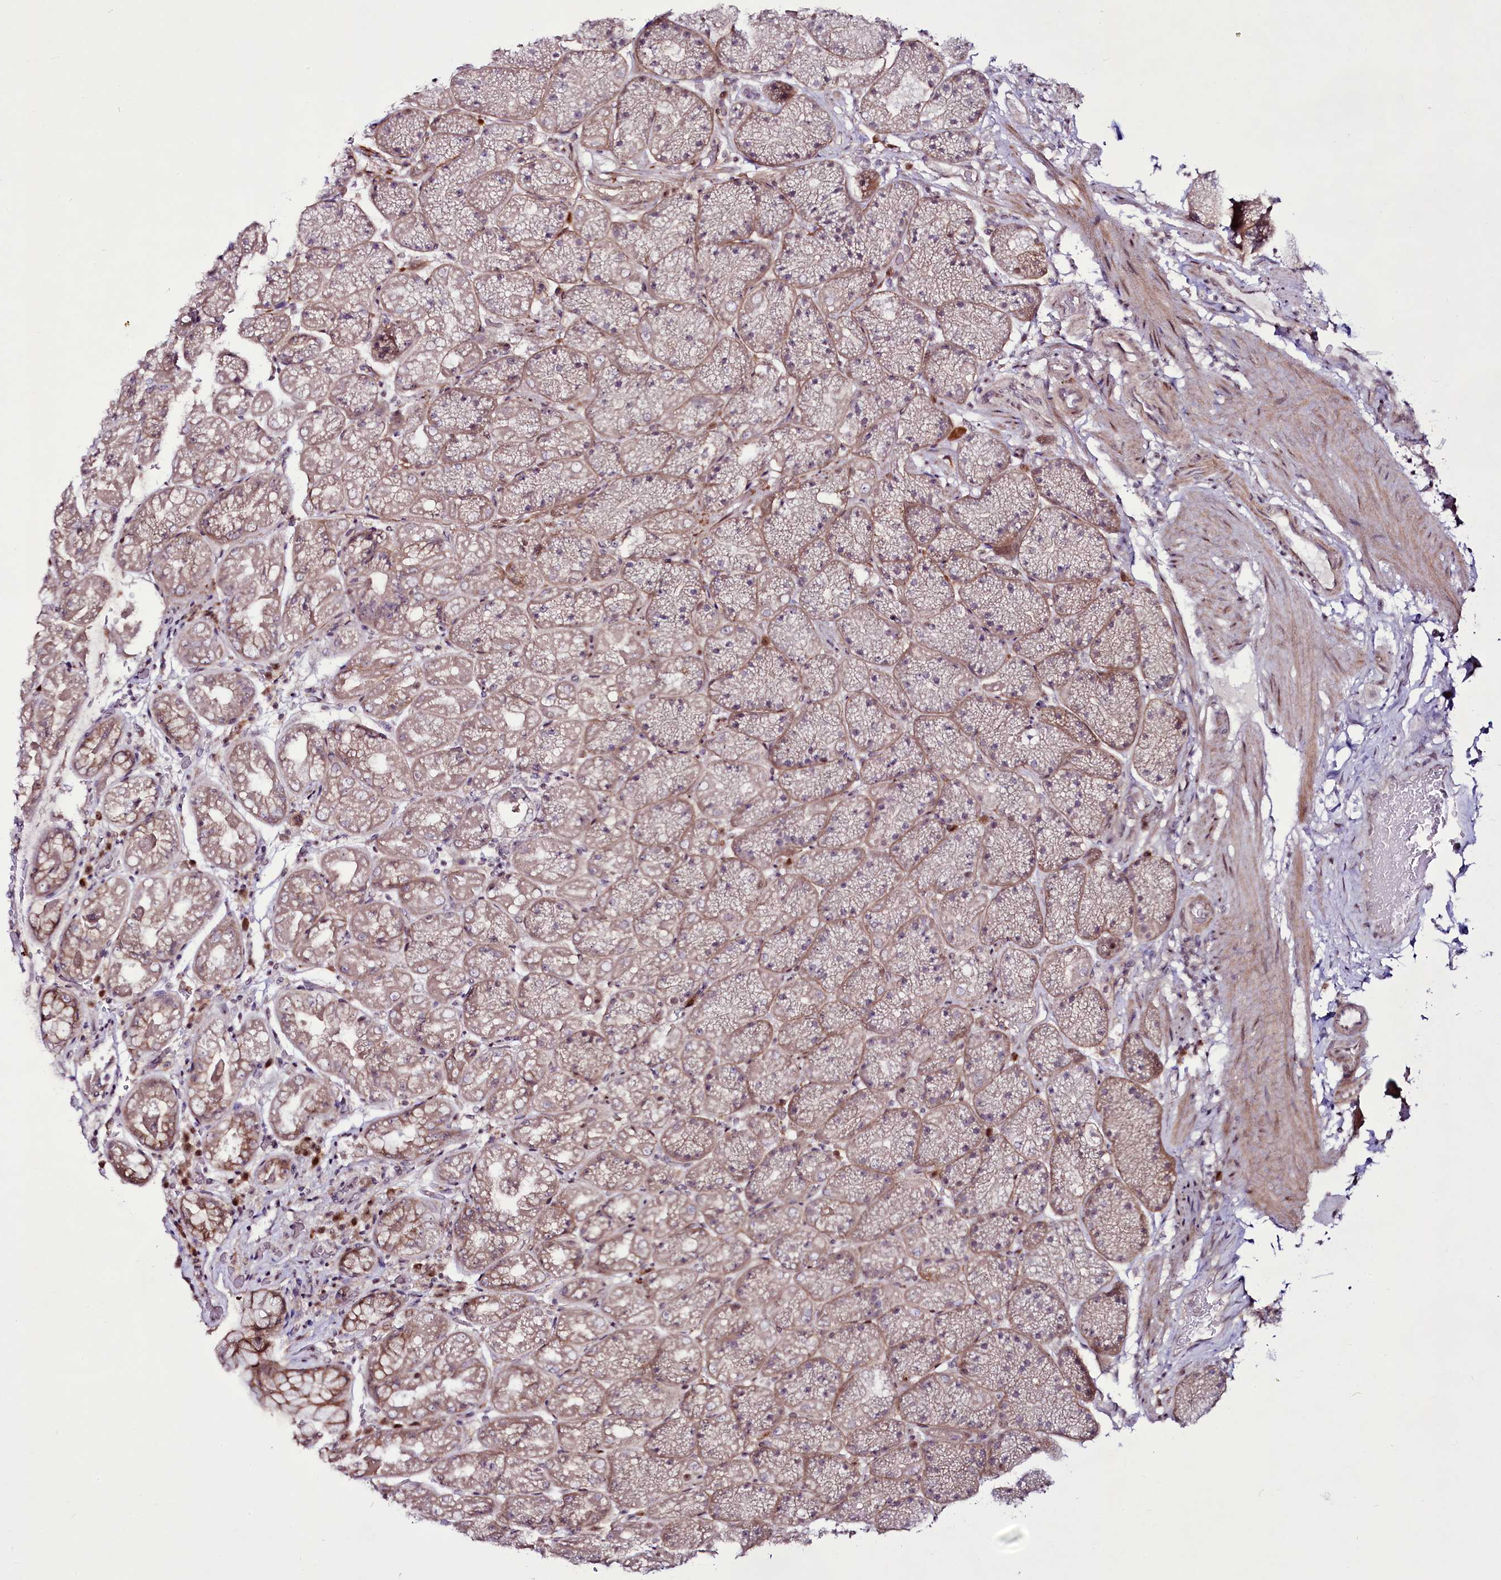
{"staining": {"intensity": "moderate", "quantity": "<25%", "location": "cytoplasmic/membranous"}, "tissue": "stomach", "cell_type": "Glandular cells", "image_type": "normal", "snomed": [{"axis": "morphology", "description": "Normal tissue, NOS"}, {"axis": "topography", "description": "Stomach, upper"}, {"axis": "topography", "description": "Stomach, lower"}], "caption": "Glandular cells show low levels of moderate cytoplasmic/membranous positivity in approximately <25% of cells in unremarkable stomach.", "gene": "RSBN1", "patient": {"sex": "male", "age": 67}}